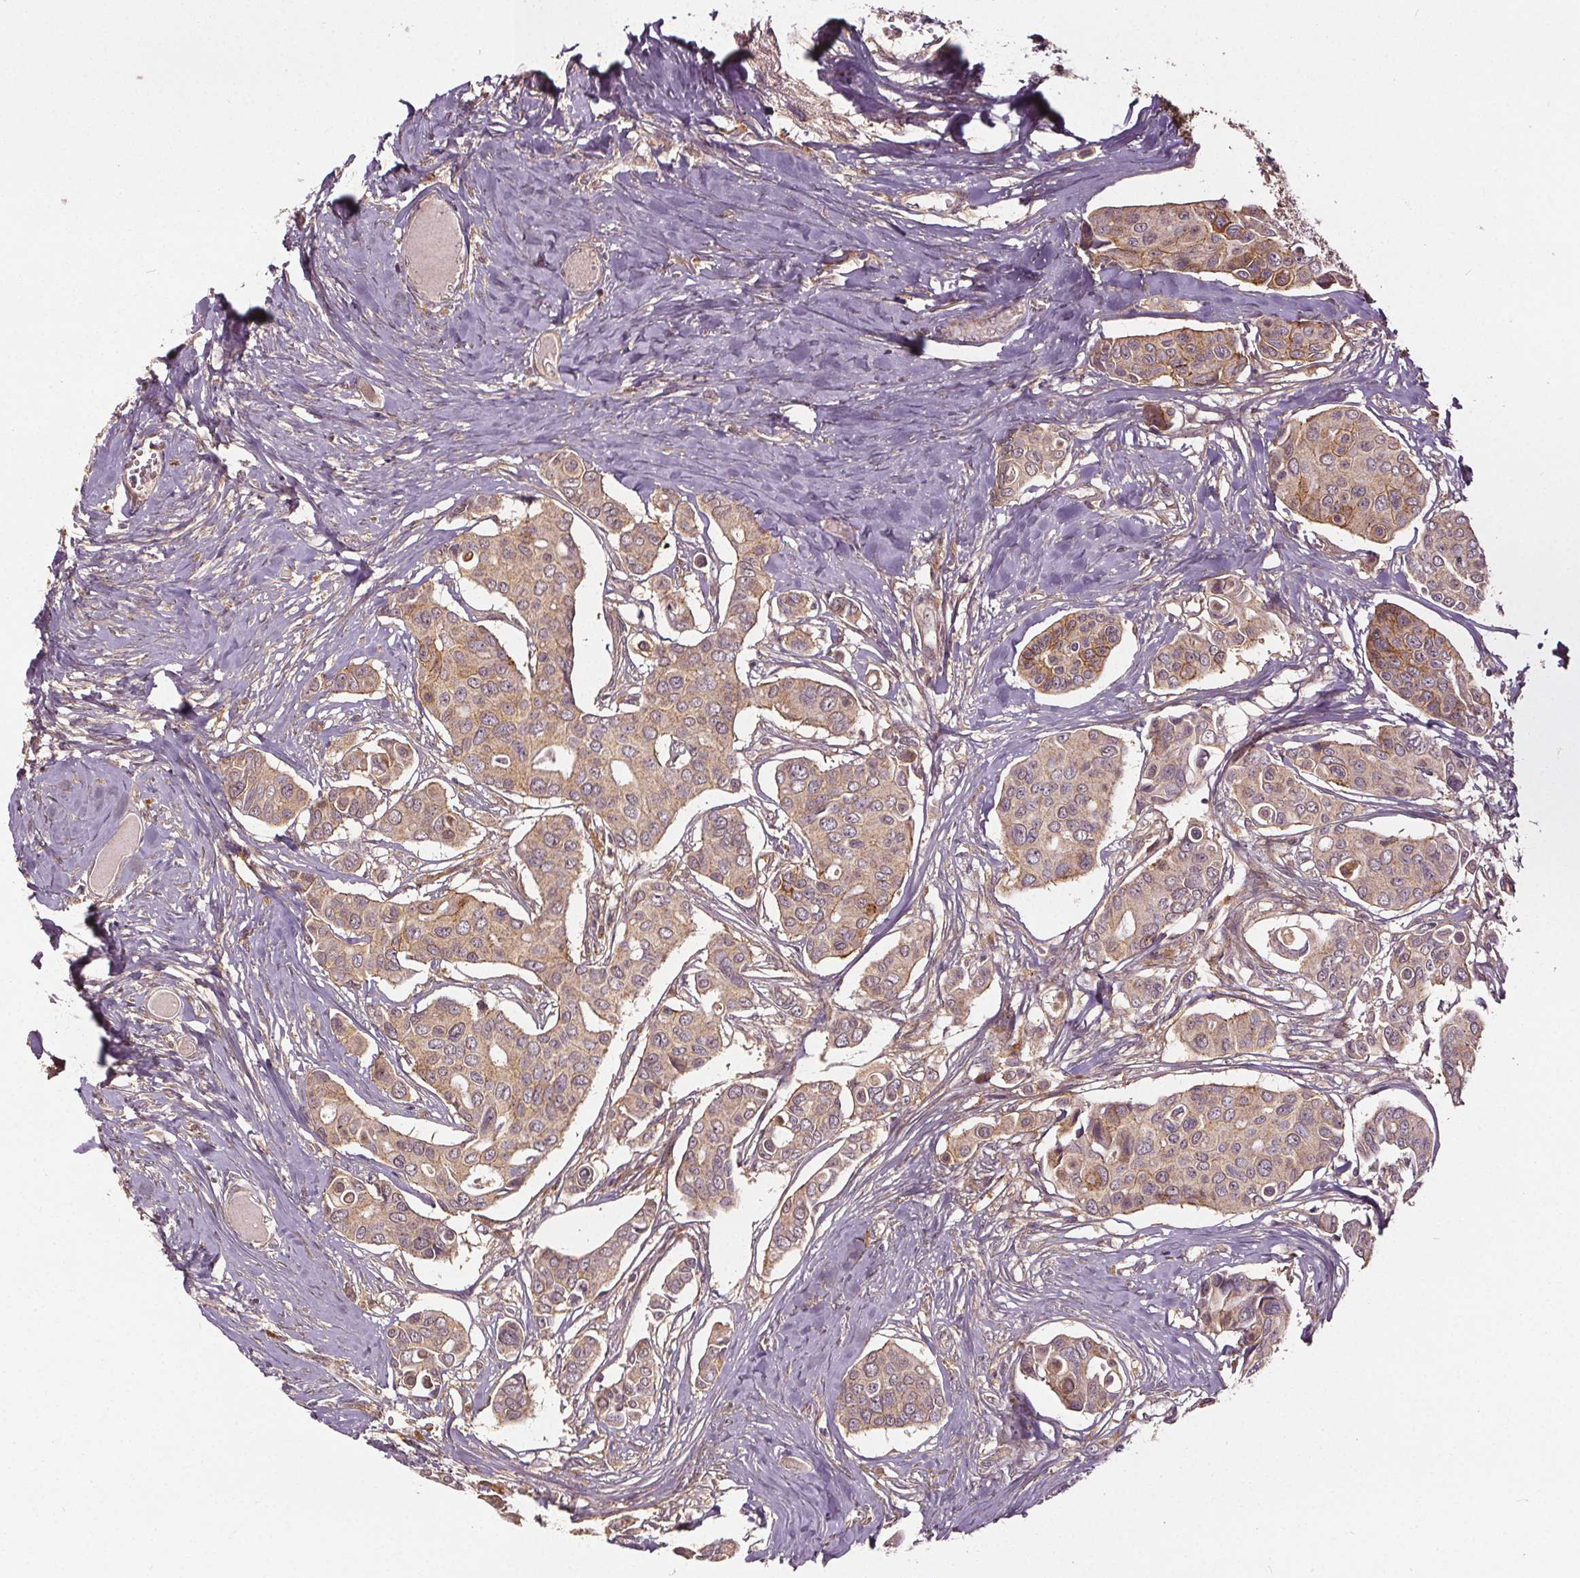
{"staining": {"intensity": "moderate", "quantity": "<25%", "location": "cytoplasmic/membranous"}, "tissue": "breast cancer", "cell_type": "Tumor cells", "image_type": "cancer", "snomed": [{"axis": "morphology", "description": "Duct carcinoma"}, {"axis": "topography", "description": "Breast"}], "caption": "This photomicrograph reveals immunohistochemistry staining of human breast infiltrating ductal carcinoma, with low moderate cytoplasmic/membranous staining in approximately <25% of tumor cells.", "gene": "EPHB3", "patient": {"sex": "female", "age": 54}}